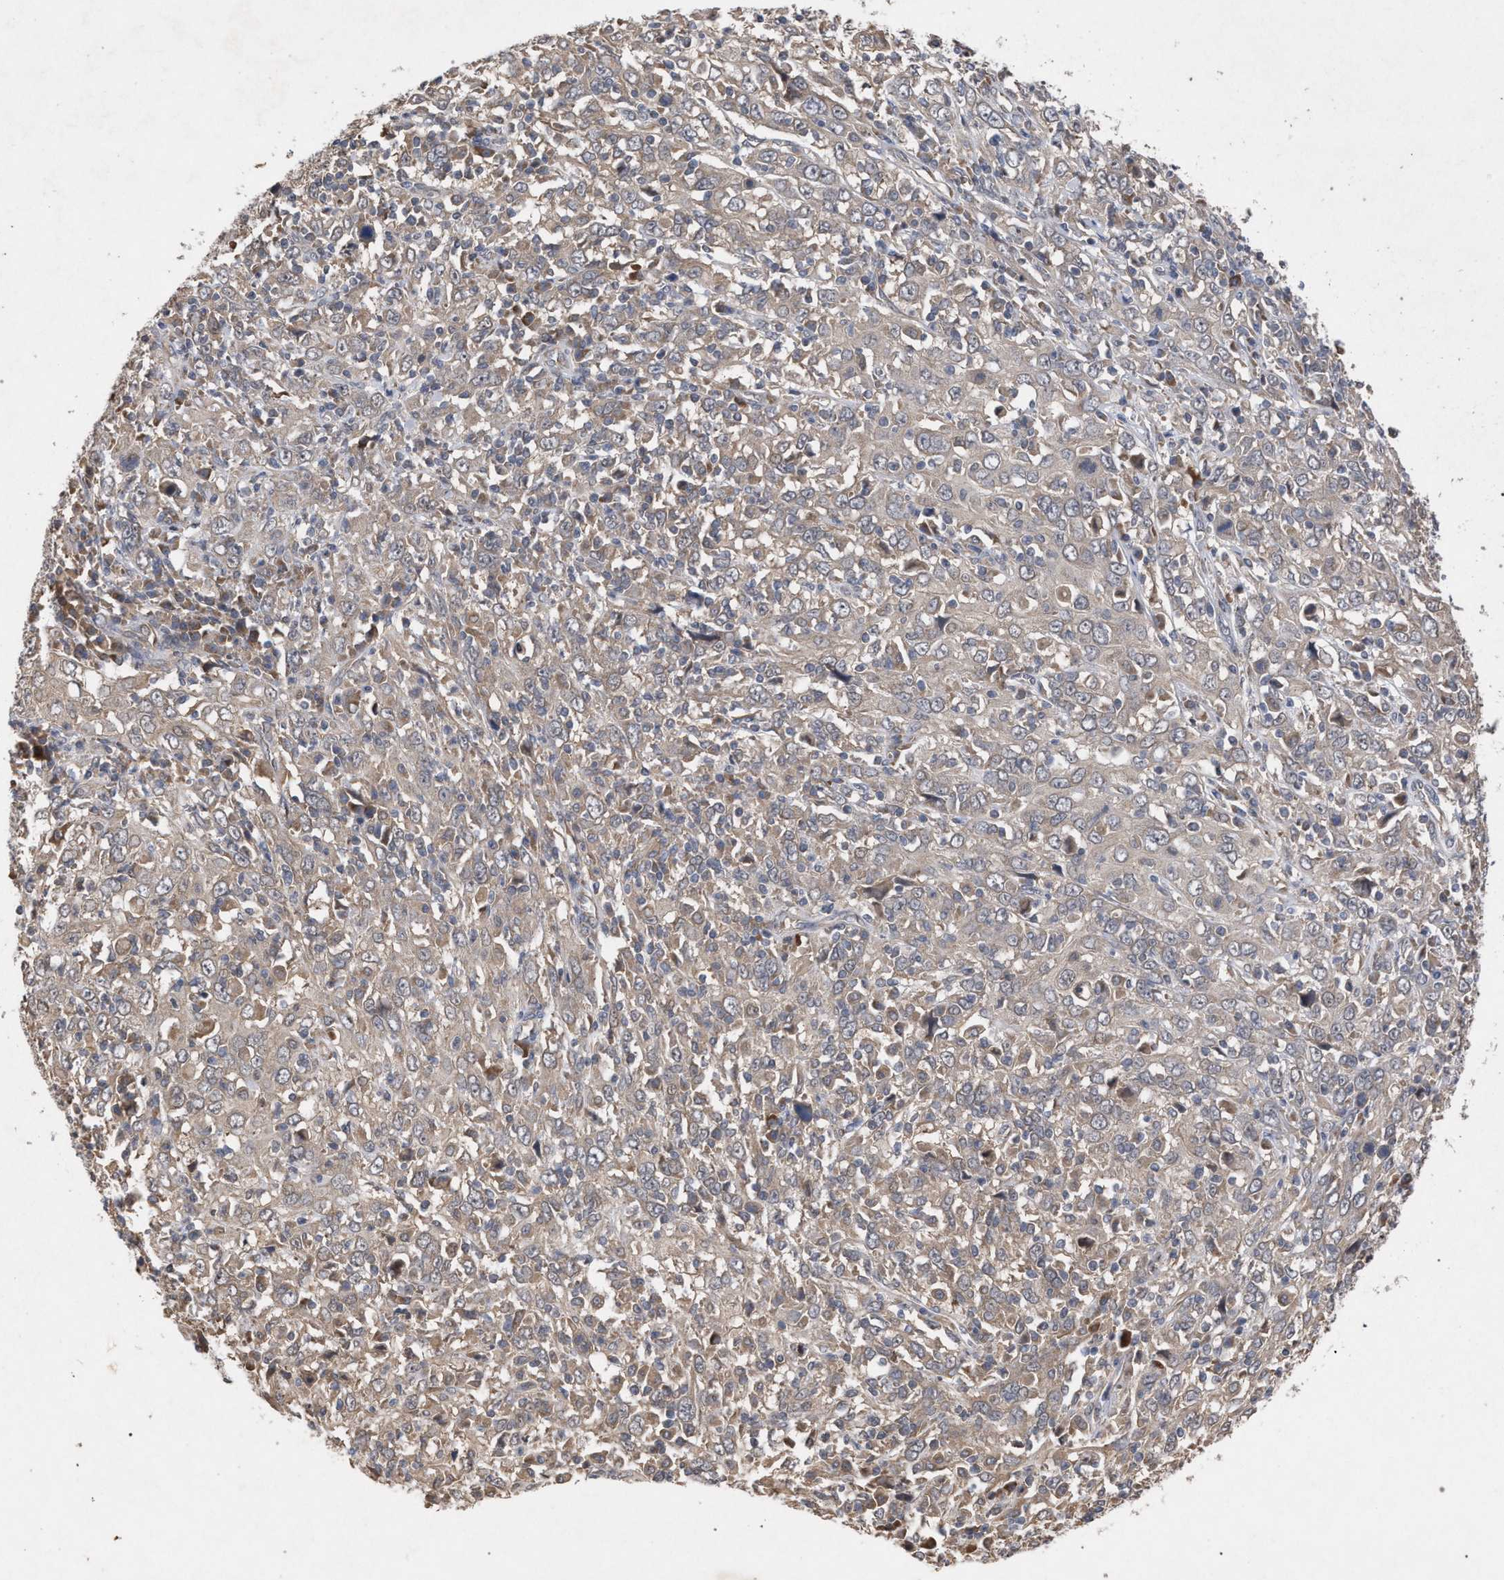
{"staining": {"intensity": "weak", "quantity": "<25%", "location": "cytoplasmic/membranous"}, "tissue": "cervical cancer", "cell_type": "Tumor cells", "image_type": "cancer", "snomed": [{"axis": "morphology", "description": "Squamous cell carcinoma, NOS"}, {"axis": "topography", "description": "Cervix"}], "caption": "Tumor cells are negative for protein expression in human squamous cell carcinoma (cervical).", "gene": "SLC4A4", "patient": {"sex": "female", "age": 46}}